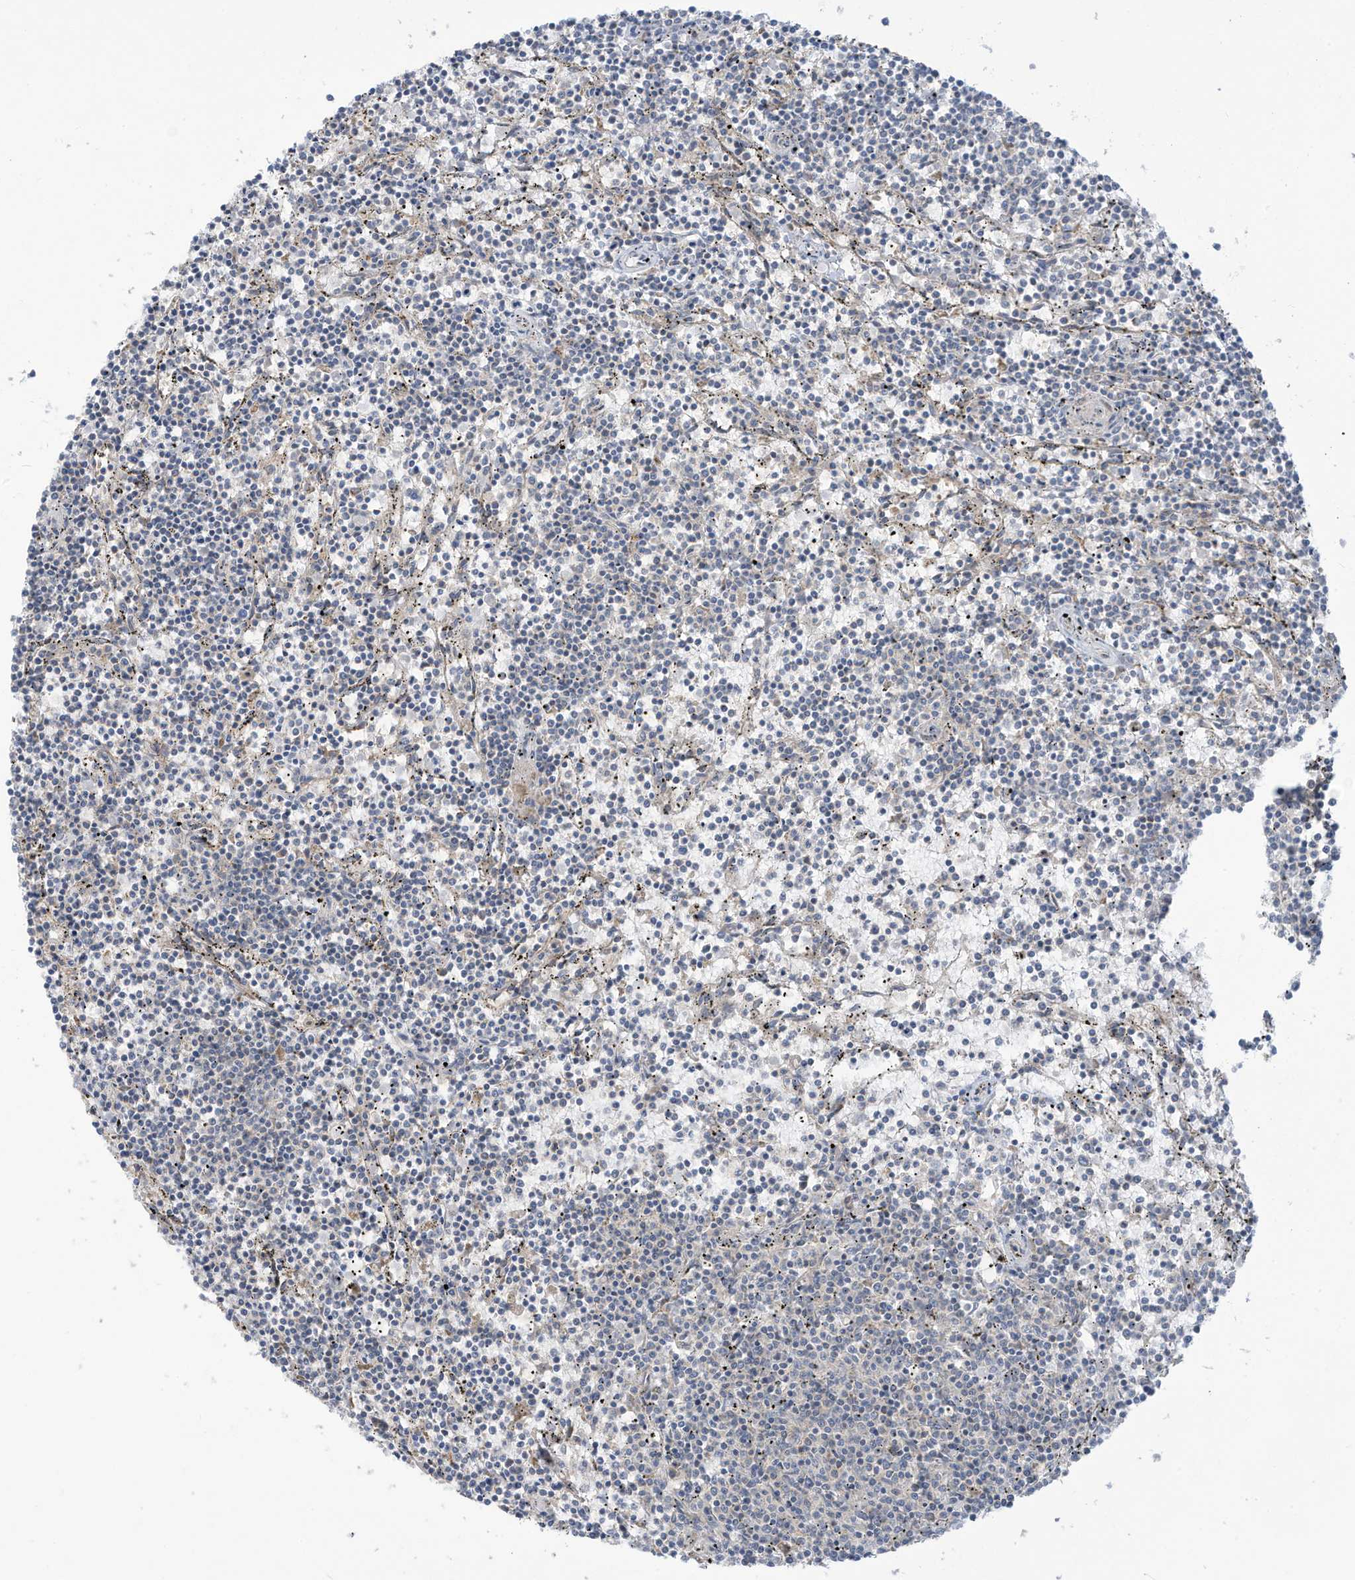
{"staining": {"intensity": "negative", "quantity": "none", "location": "none"}, "tissue": "lymphoma", "cell_type": "Tumor cells", "image_type": "cancer", "snomed": [{"axis": "morphology", "description": "Malignant lymphoma, non-Hodgkin's type, Low grade"}, {"axis": "topography", "description": "Spleen"}], "caption": "Immunohistochemical staining of low-grade malignant lymphoma, non-Hodgkin's type displays no significant staining in tumor cells.", "gene": "LRRN2", "patient": {"sex": "female", "age": 50}}